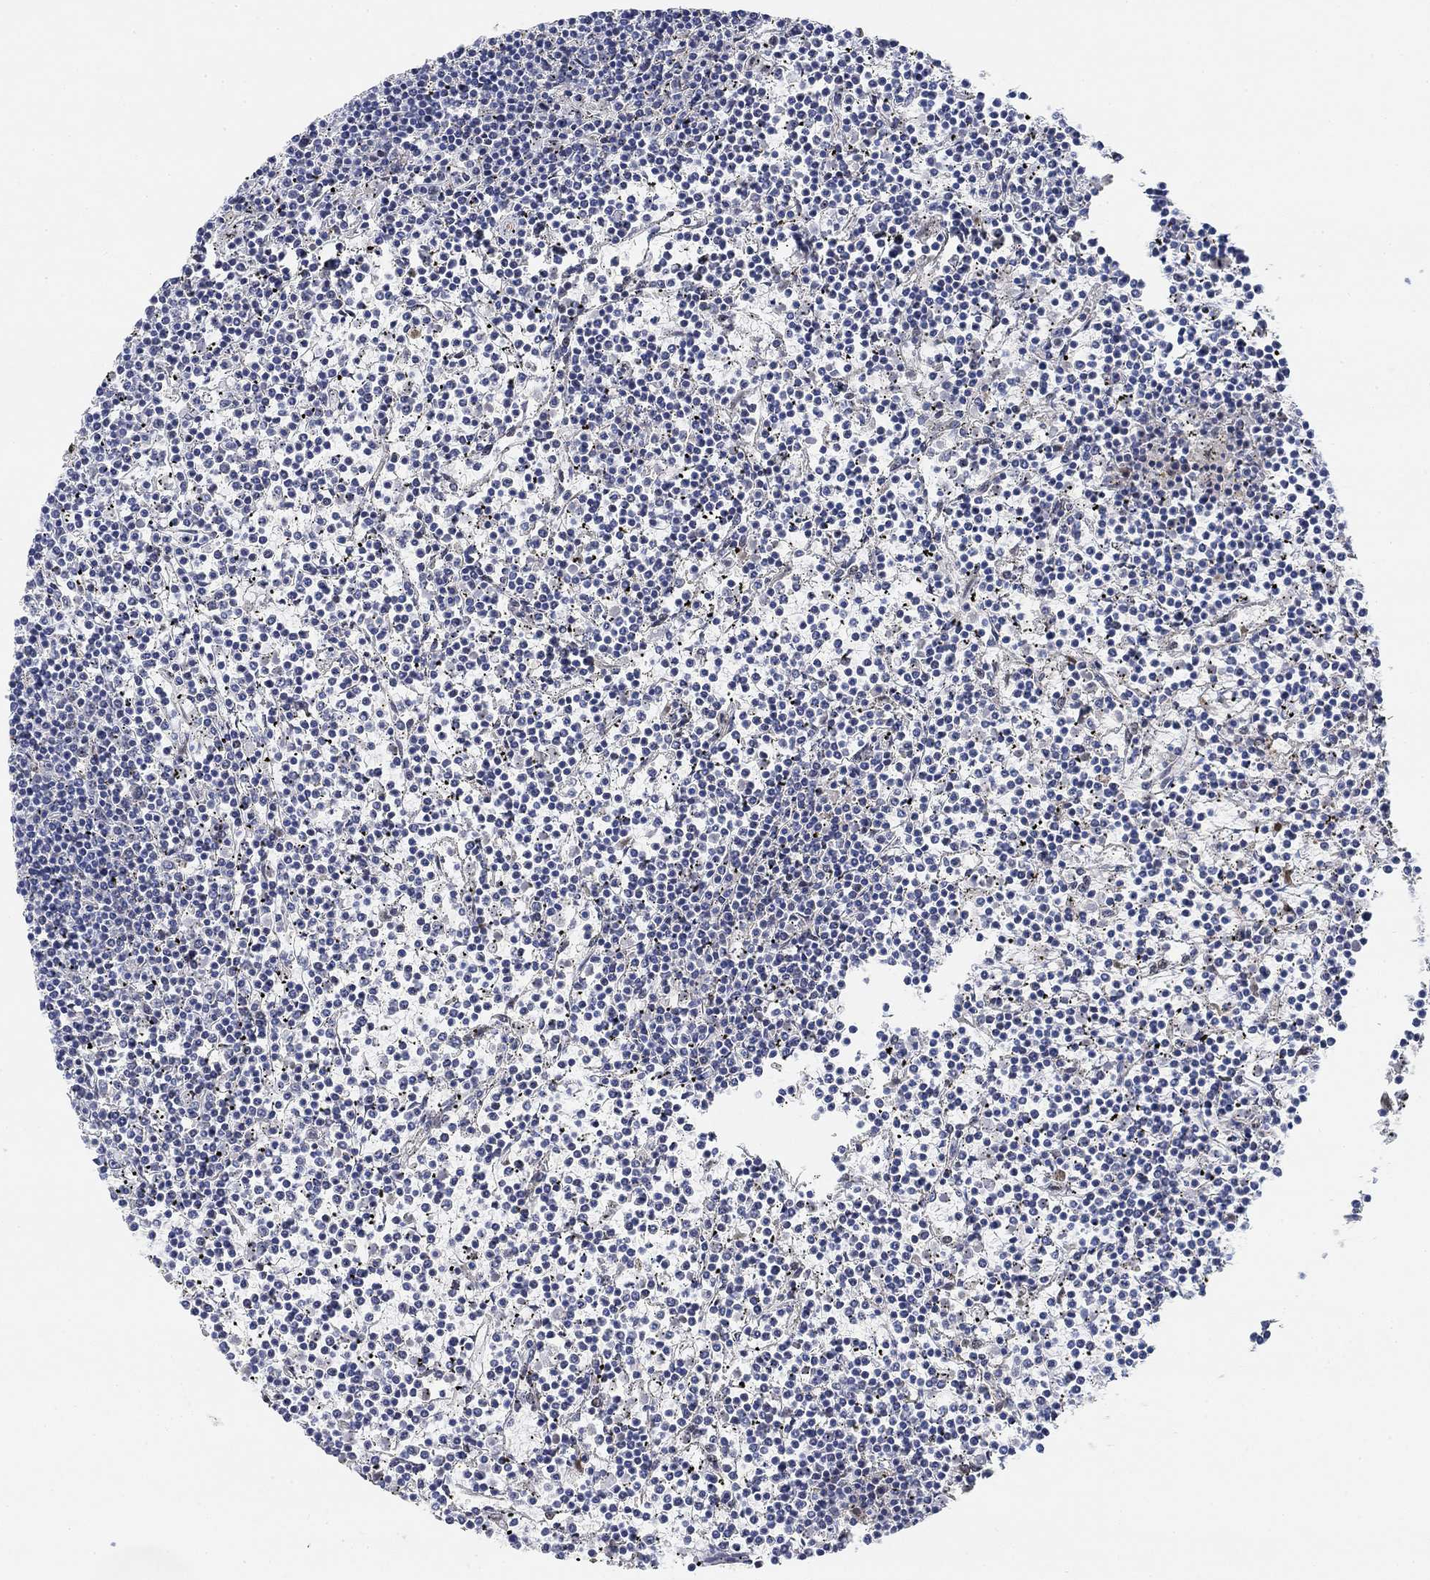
{"staining": {"intensity": "negative", "quantity": "none", "location": "none"}, "tissue": "lymphoma", "cell_type": "Tumor cells", "image_type": "cancer", "snomed": [{"axis": "morphology", "description": "Malignant lymphoma, non-Hodgkin's type, Low grade"}, {"axis": "topography", "description": "Spleen"}], "caption": "Lymphoma was stained to show a protein in brown. There is no significant positivity in tumor cells.", "gene": "PAX6", "patient": {"sex": "female", "age": 19}}